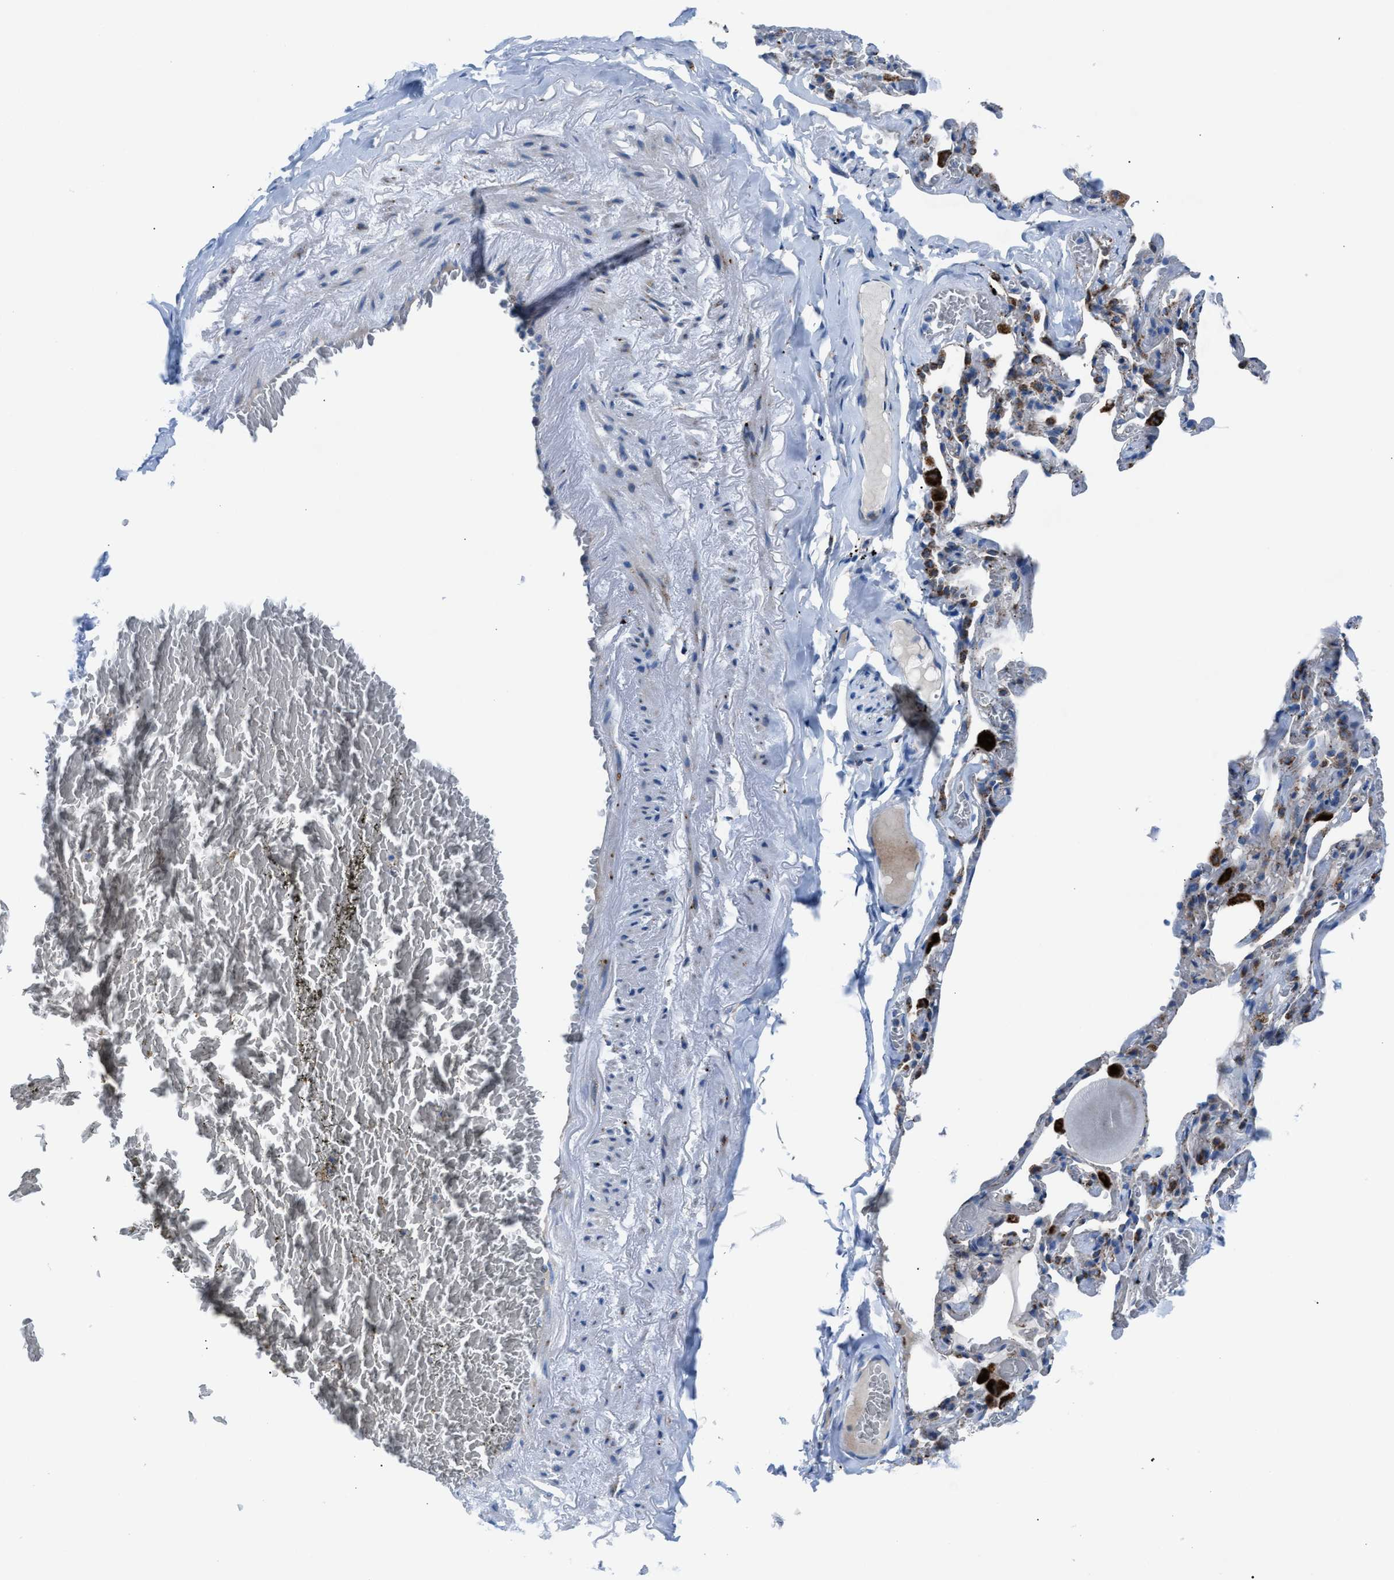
{"staining": {"intensity": "moderate", "quantity": ">75%", "location": "cytoplasmic/membranous"}, "tissue": "adipose tissue", "cell_type": "Adipocytes", "image_type": "normal", "snomed": [{"axis": "morphology", "description": "Normal tissue, NOS"}, {"axis": "topography", "description": "Cartilage tissue"}, {"axis": "topography", "description": "Lung"}], "caption": "There is medium levels of moderate cytoplasmic/membranous staining in adipocytes of benign adipose tissue, as demonstrated by immunohistochemical staining (brown color).", "gene": "CD1B", "patient": {"sex": "female", "age": 77}}